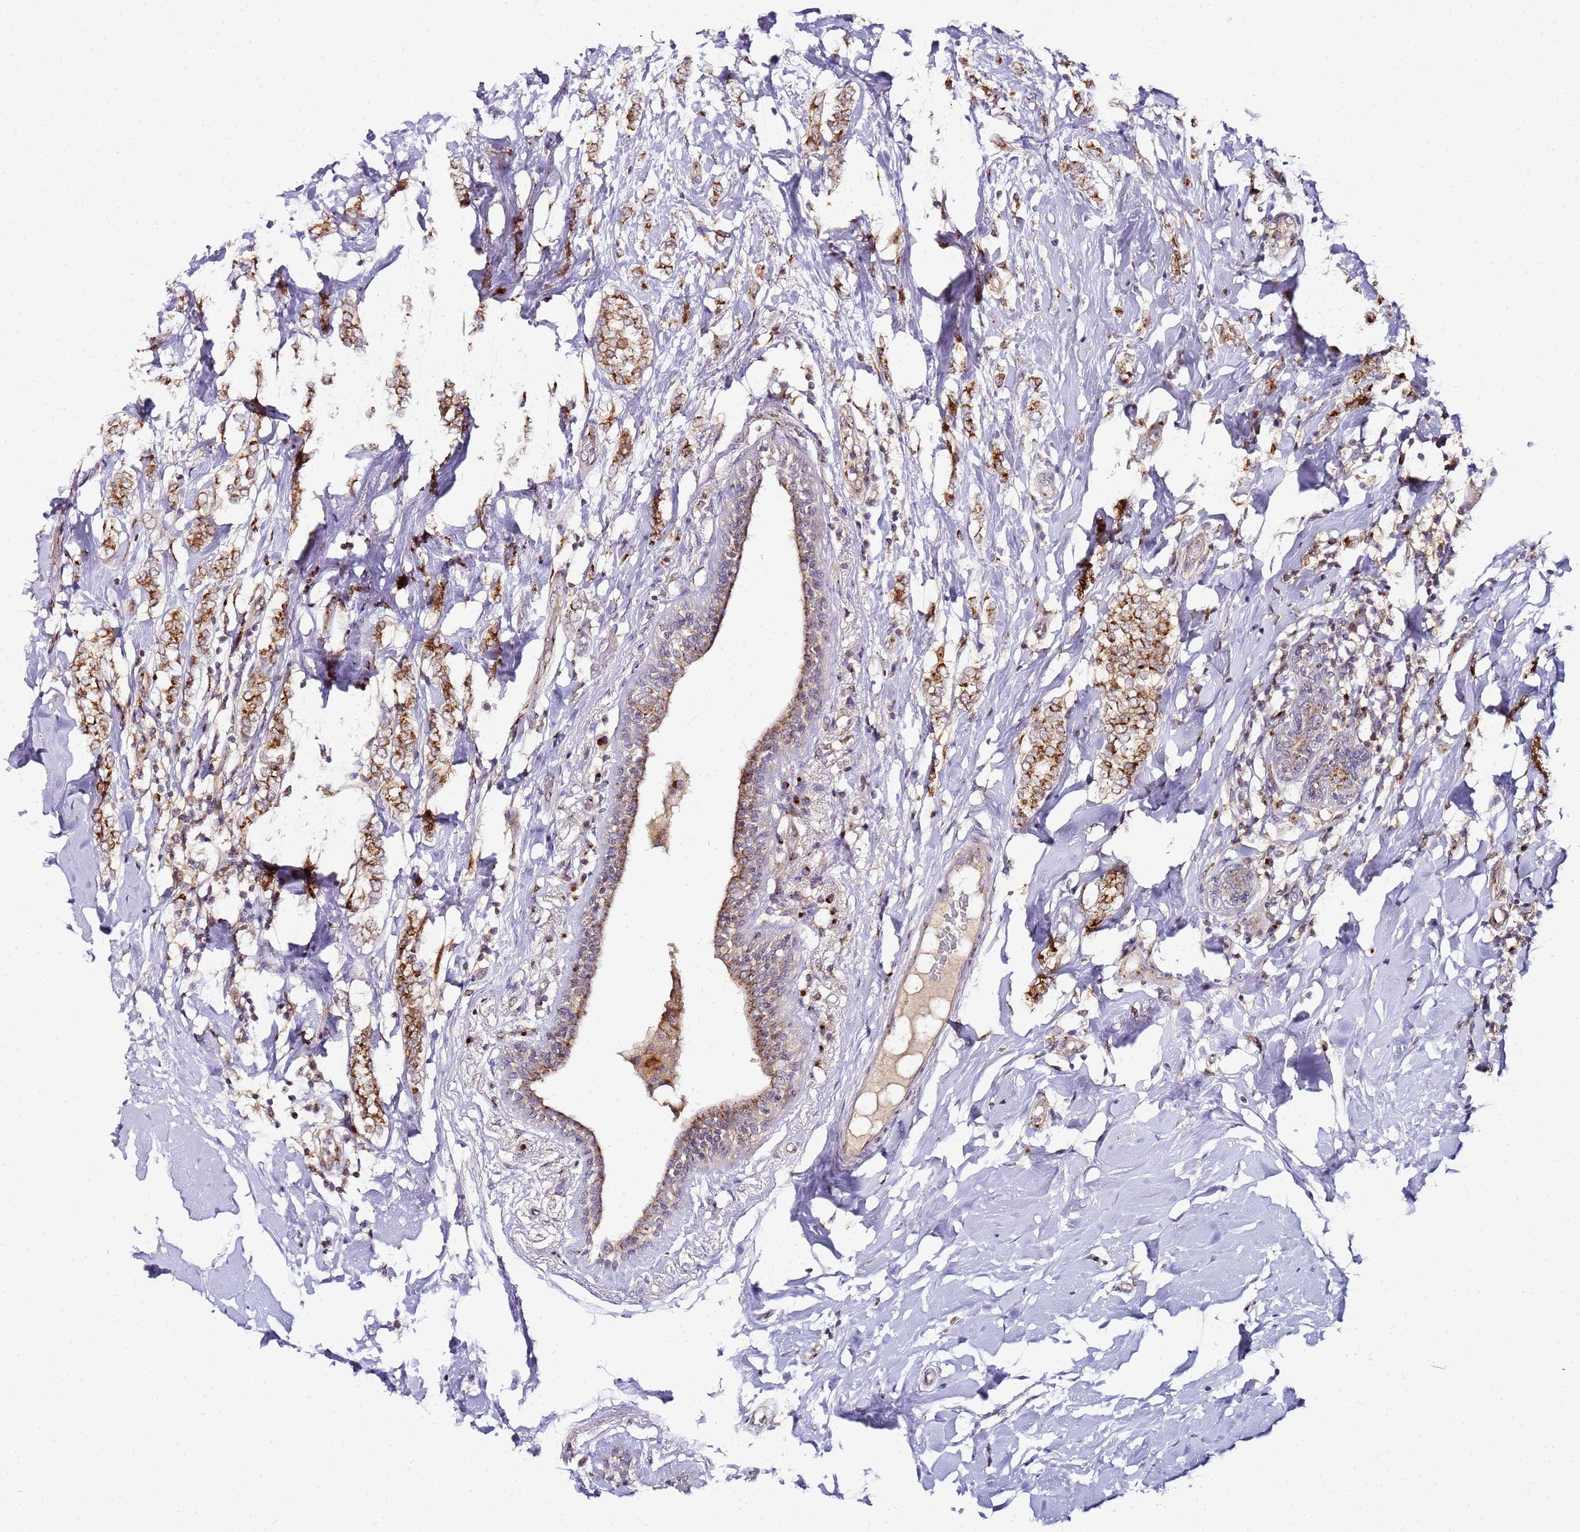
{"staining": {"intensity": "moderate", "quantity": "25%-75%", "location": "cytoplasmic/membranous"}, "tissue": "breast cancer", "cell_type": "Tumor cells", "image_type": "cancer", "snomed": [{"axis": "morphology", "description": "Normal tissue, NOS"}, {"axis": "morphology", "description": "Lobular carcinoma"}, {"axis": "topography", "description": "Breast"}], "caption": "Moderate cytoplasmic/membranous protein positivity is identified in about 25%-75% of tumor cells in lobular carcinoma (breast).", "gene": "MRPL49", "patient": {"sex": "female", "age": 47}}